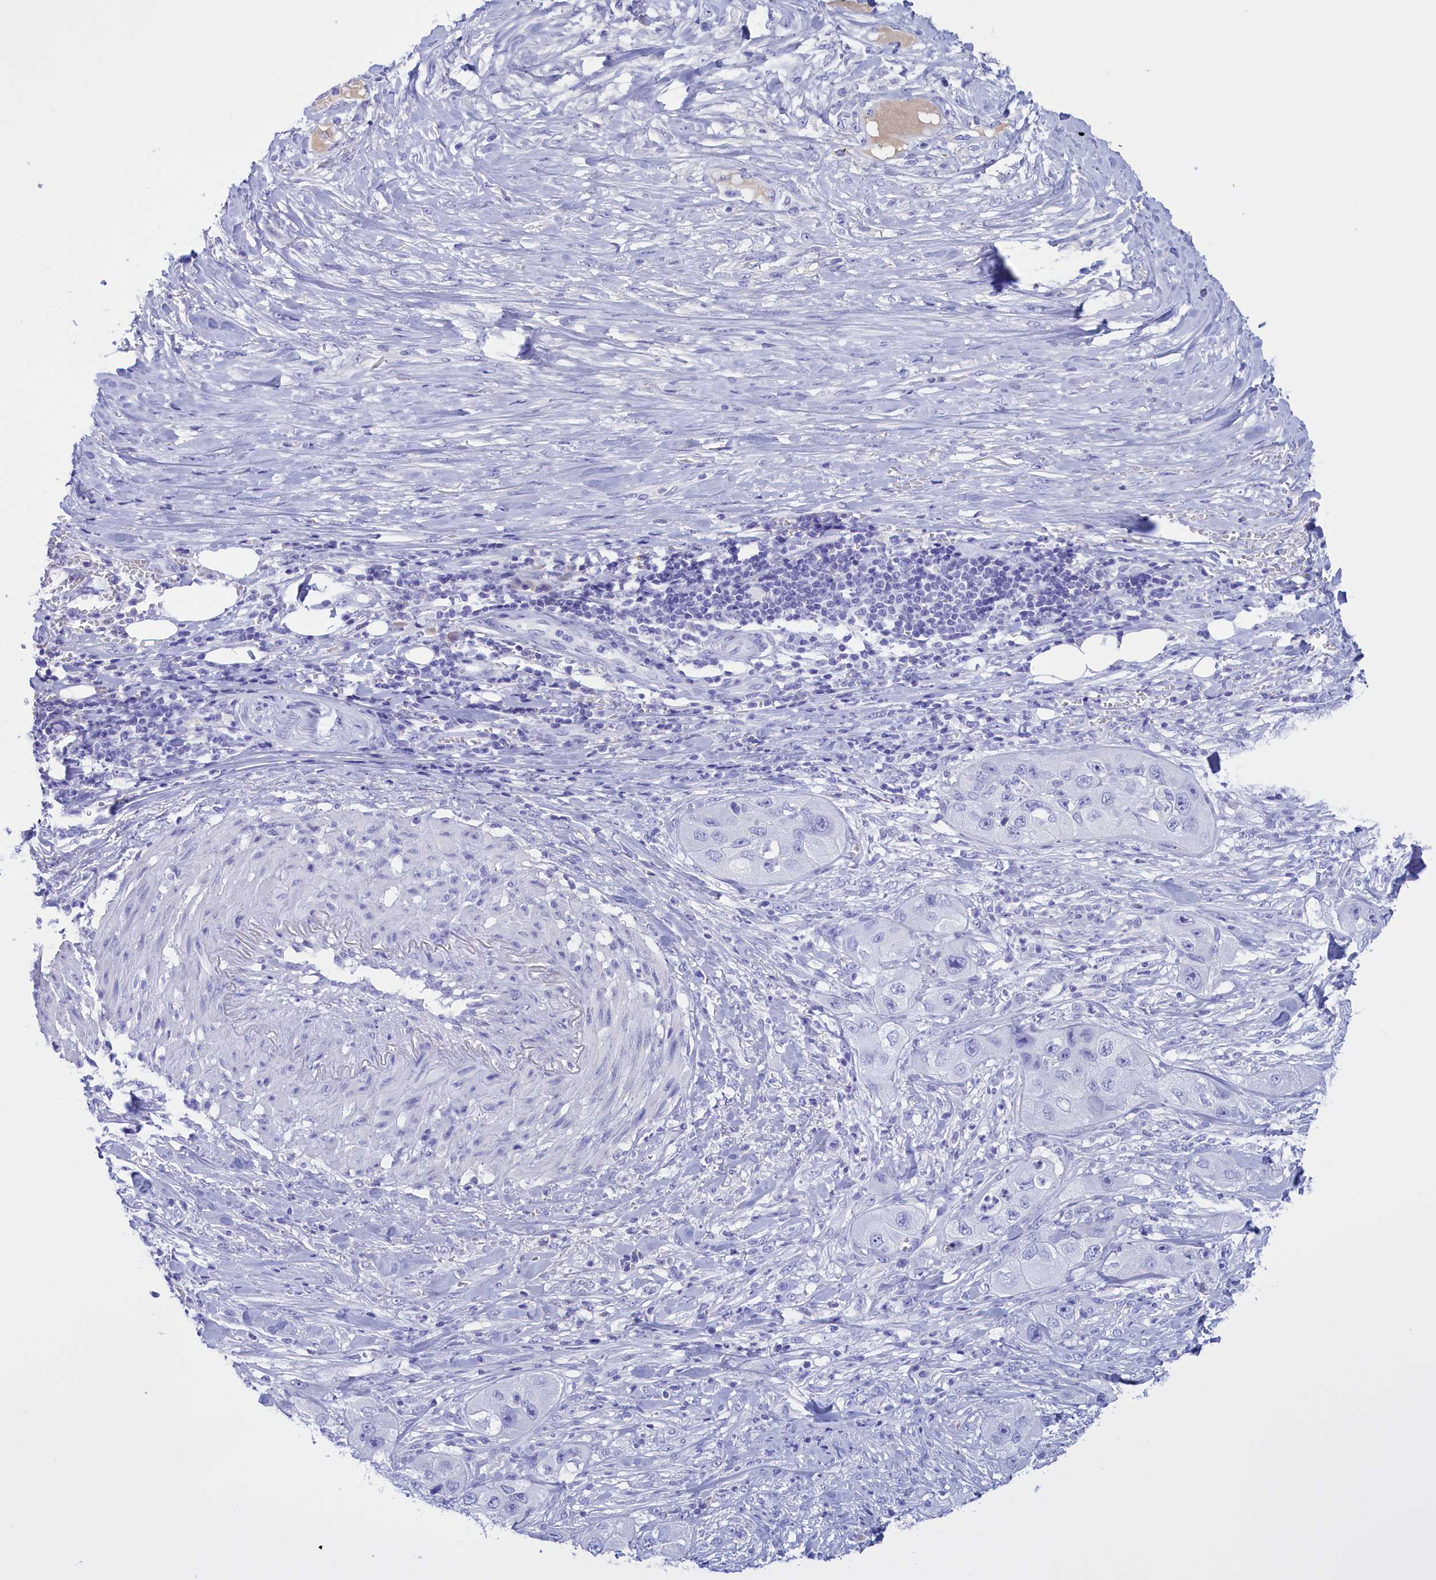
{"staining": {"intensity": "negative", "quantity": "none", "location": "none"}, "tissue": "skin cancer", "cell_type": "Tumor cells", "image_type": "cancer", "snomed": [{"axis": "morphology", "description": "Squamous cell carcinoma, NOS"}, {"axis": "topography", "description": "Skin"}, {"axis": "topography", "description": "Subcutis"}], "caption": "High power microscopy micrograph of an immunohistochemistry (IHC) micrograph of skin squamous cell carcinoma, revealing no significant expression in tumor cells.", "gene": "PROK2", "patient": {"sex": "male", "age": 73}}